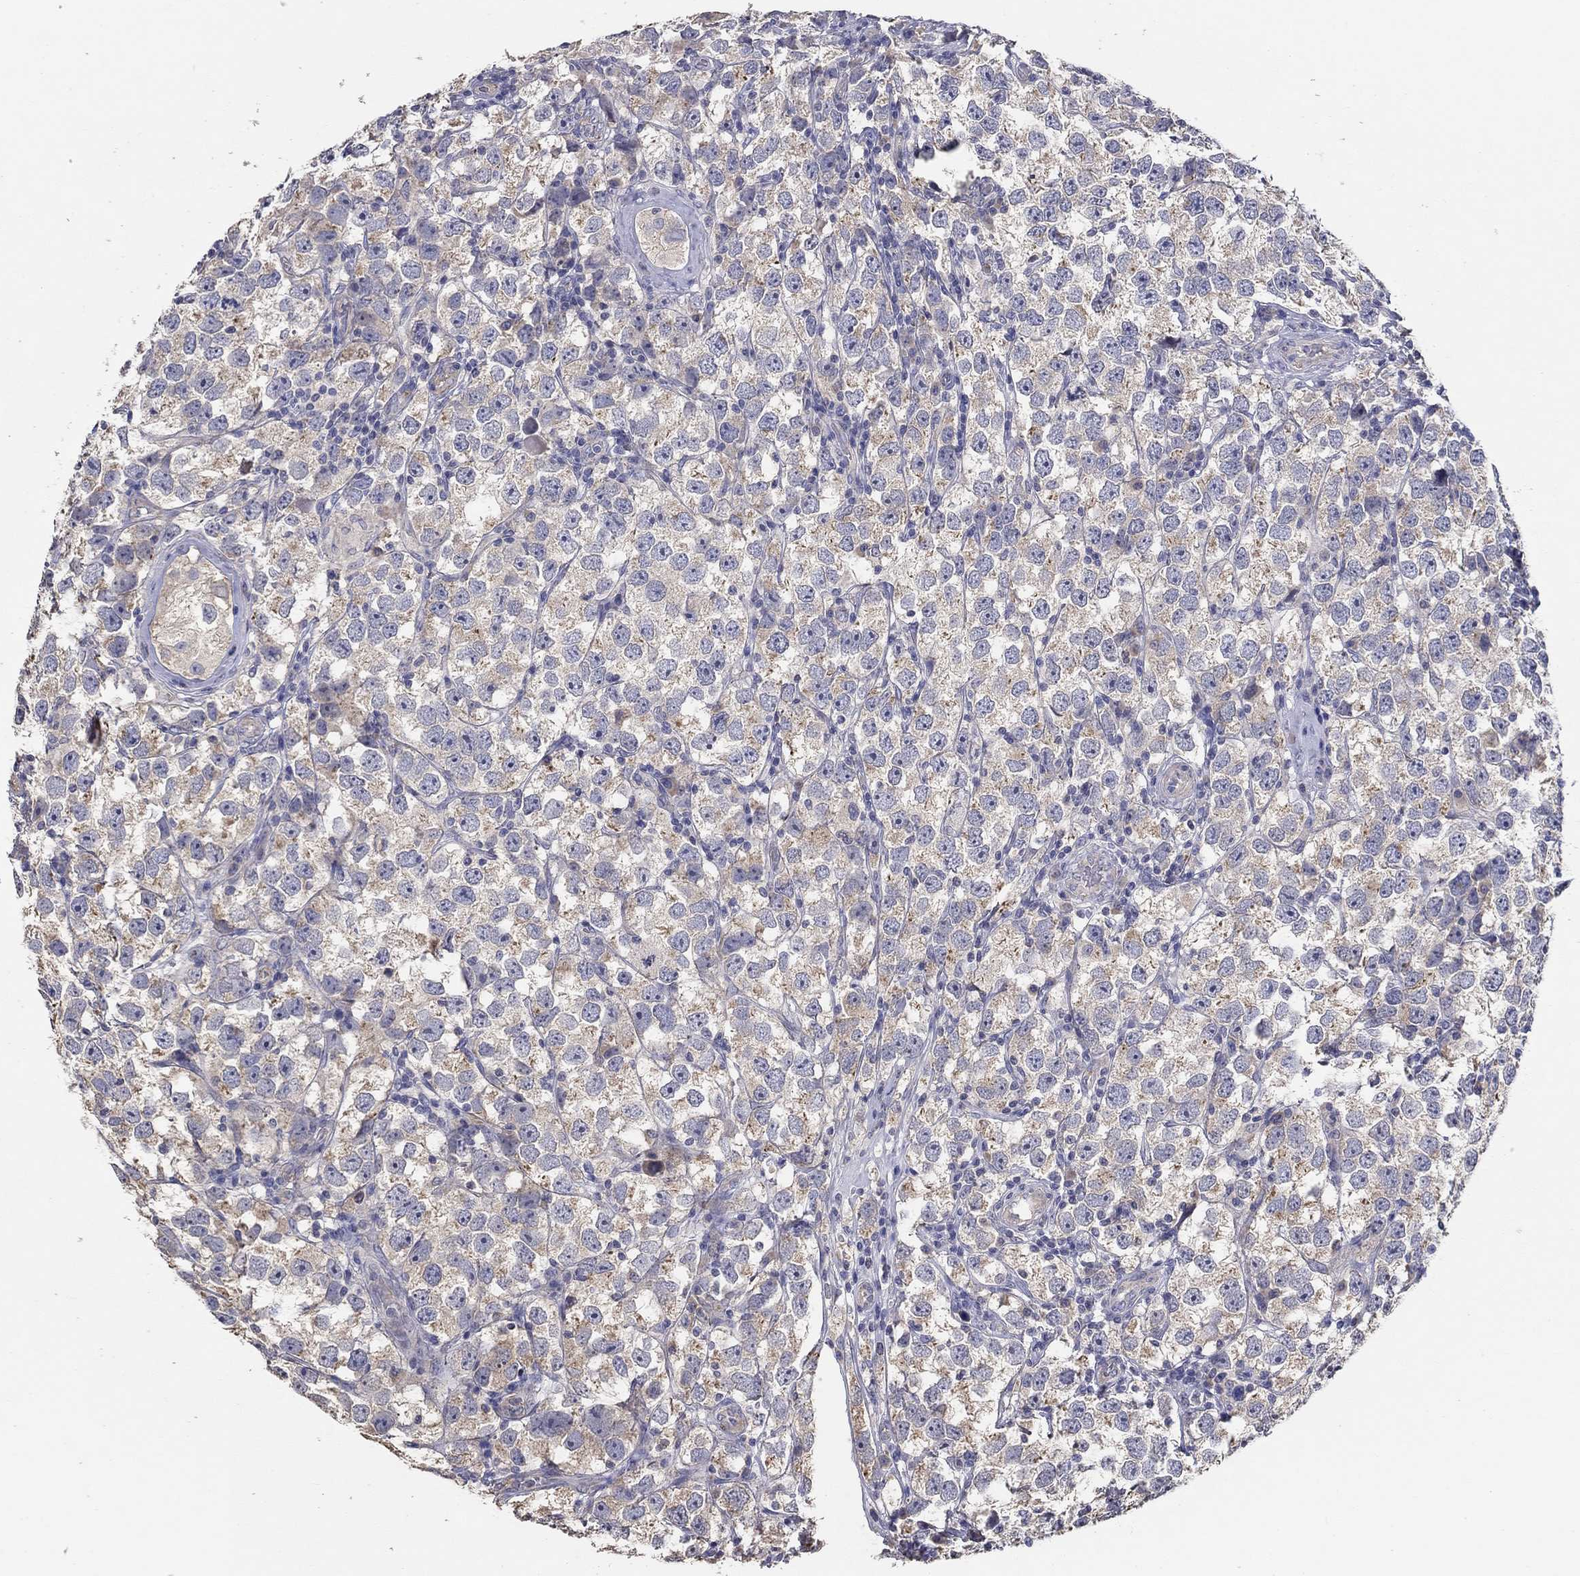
{"staining": {"intensity": "weak", "quantity": "25%-75%", "location": "cytoplasmic/membranous"}, "tissue": "testis cancer", "cell_type": "Tumor cells", "image_type": "cancer", "snomed": [{"axis": "morphology", "description": "Seminoma, NOS"}, {"axis": "topography", "description": "Testis"}], "caption": "Testis seminoma tissue shows weak cytoplasmic/membranous staining in approximately 25%-75% of tumor cells, visualized by immunohistochemistry.", "gene": "DOCK3", "patient": {"sex": "male", "age": 26}}